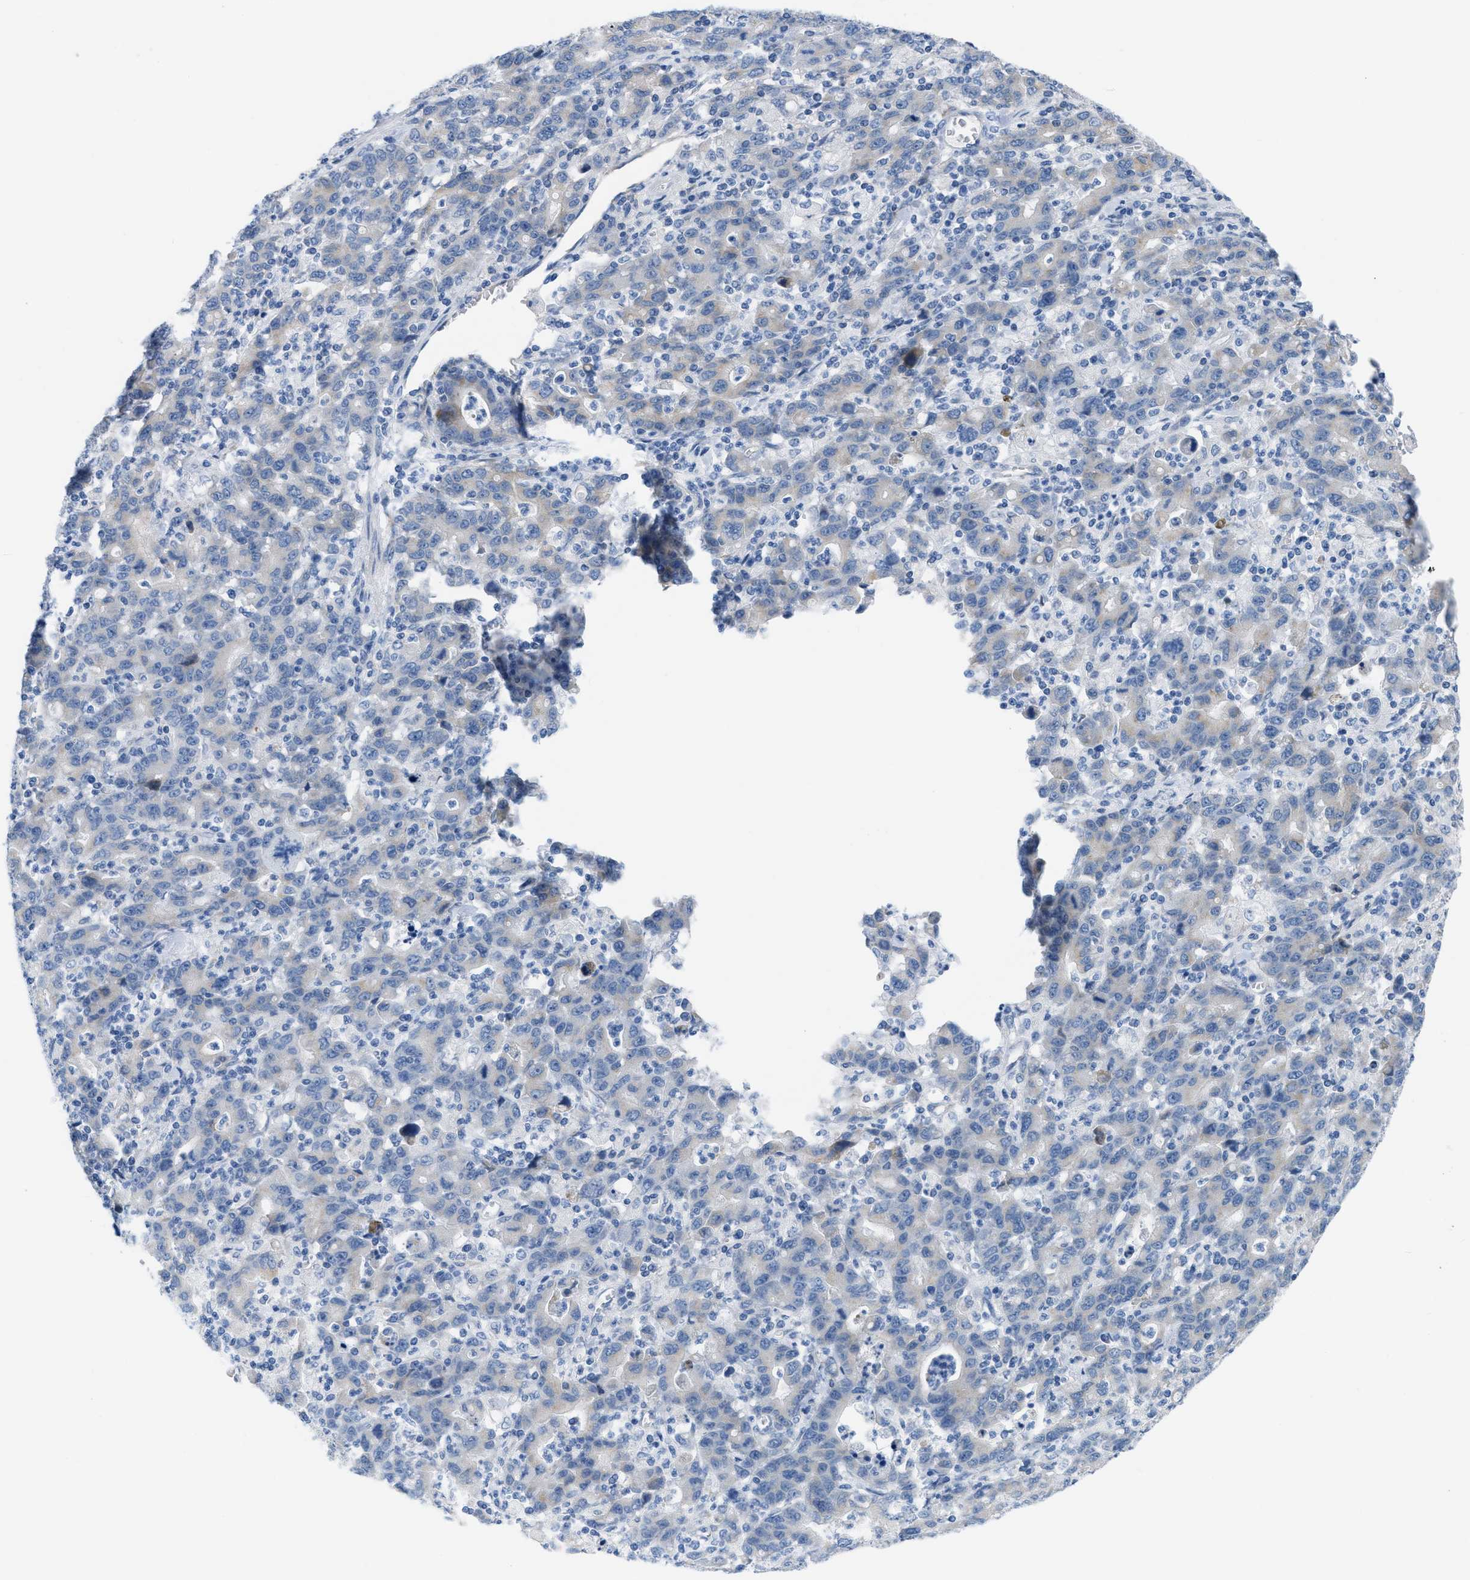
{"staining": {"intensity": "weak", "quantity": "<25%", "location": "cytoplasmic/membranous"}, "tissue": "stomach cancer", "cell_type": "Tumor cells", "image_type": "cancer", "snomed": [{"axis": "morphology", "description": "Adenocarcinoma, NOS"}, {"axis": "topography", "description": "Stomach, upper"}], "caption": "DAB (3,3'-diaminobenzidine) immunohistochemical staining of human adenocarcinoma (stomach) exhibits no significant staining in tumor cells.", "gene": "ASGR1", "patient": {"sex": "male", "age": 69}}